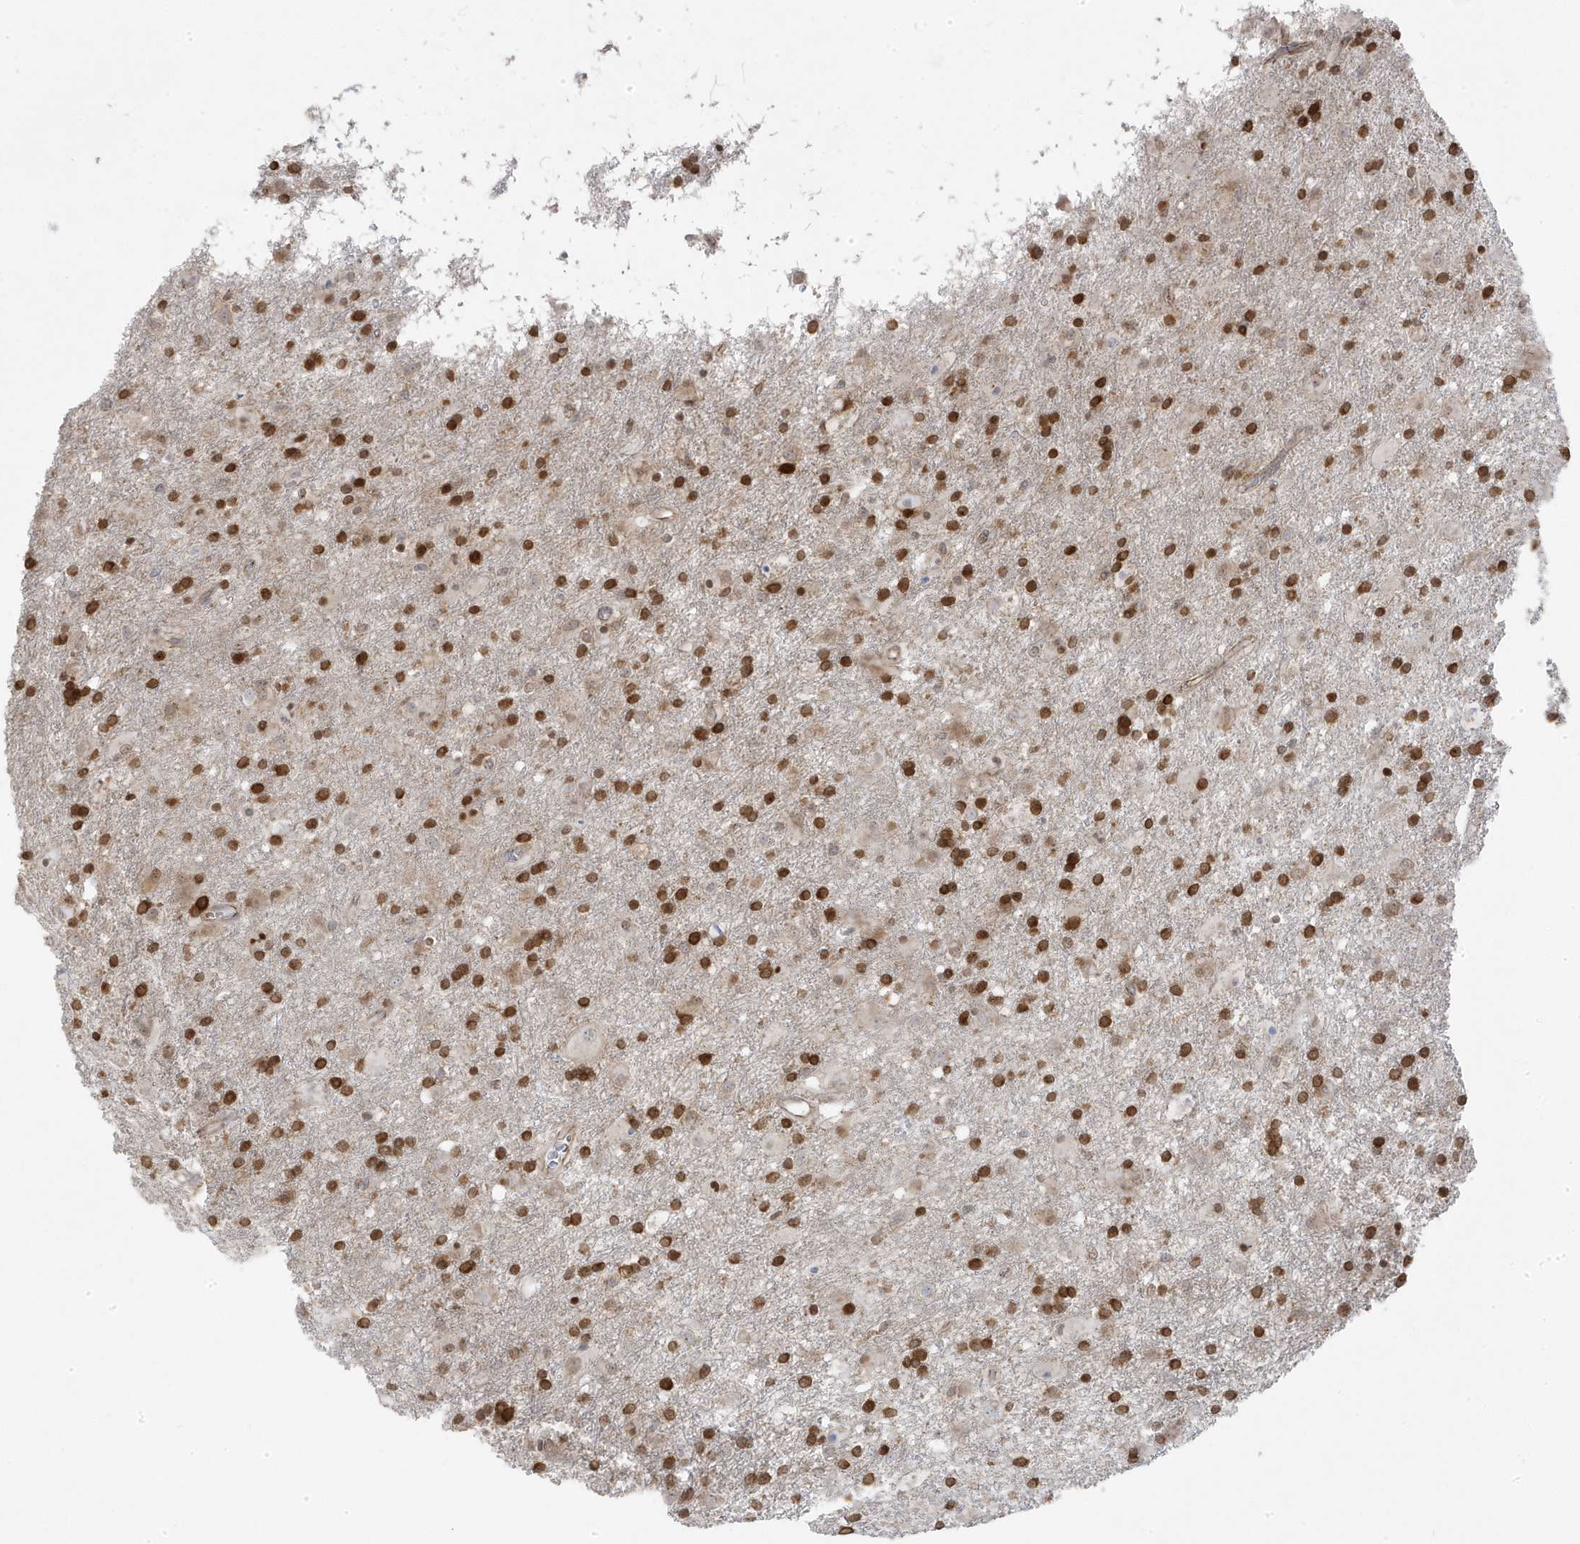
{"staining": {"intensity": "strong", "quantity": ">75%", "location": "cytoplasmic/membranous,nuclear"}, "tissue": "glioma", "cell_type": "Tumor cells", "image_type": "cancer", "snomed": [{"axis": "morphology", "description": "Glioma, malignant, Low grade"}, {"axis": "topography", "description": "Brain"}], "caption": "Glioma stained with a brown dye reveals strong cytoplasmic/membranous and nuclear positive staining in about >75% of tumor cells.", "gene": "ZNF654", "patient": {"sex": "male", "age": 65}}